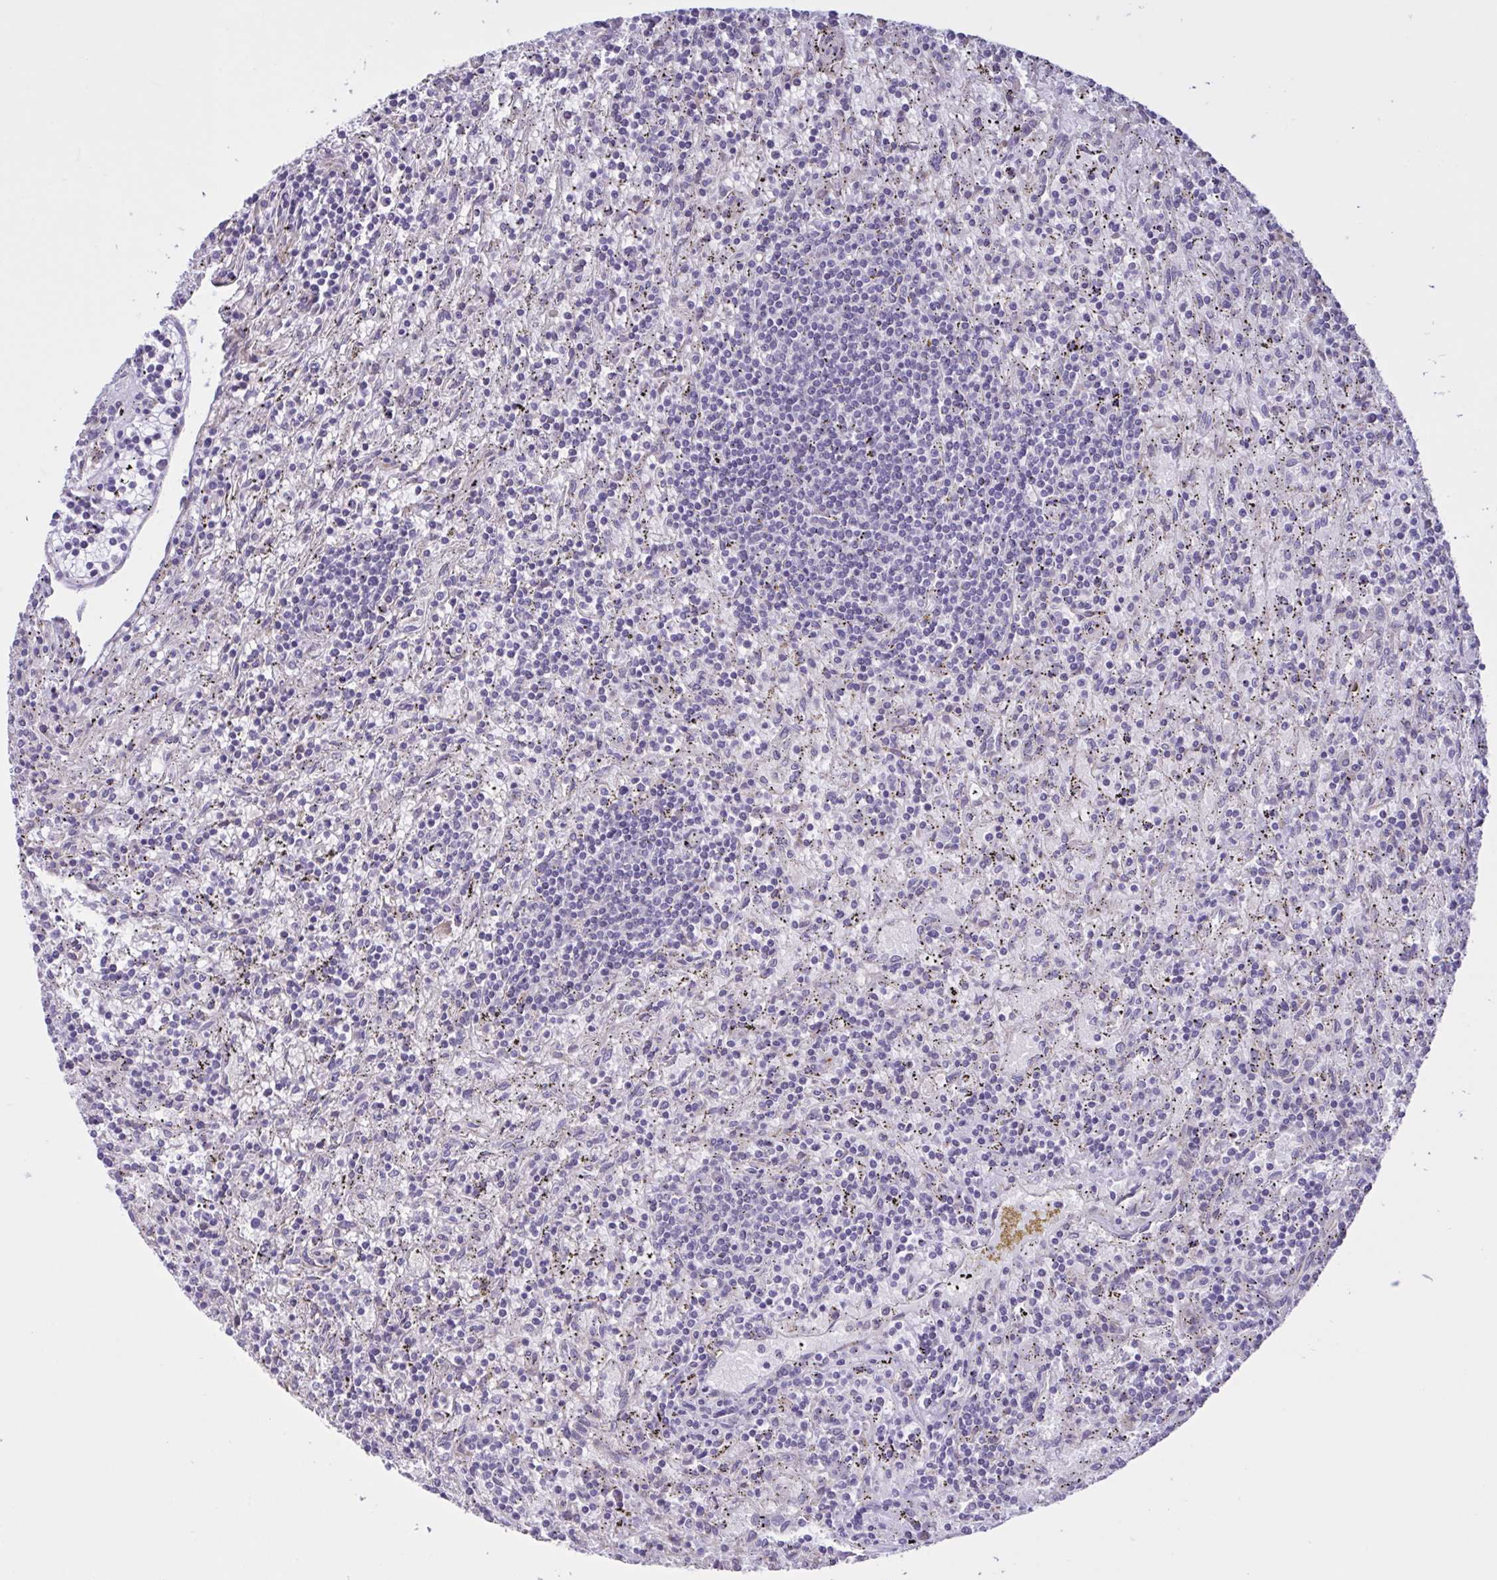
{"staining": {"intensity": "negative", "quantity": "none", "location": "none"}, "tissue": "lymphoma", "cell_type": "Tumor cells", "image_type": "cancer", "snomed": [{"axis": "morphology", "description": "Malignant lymphoma, non-Hodgkin's type, Low grade"}, {"axis": "topography", "description": "Spleen"}], "caption": "DAB immunohistochemical staining of human lymphoma demonstrates no significant positivity in tumor cells.", "gene": "MRGPRX2", "patient": {"sex": "male", "age": 76}}